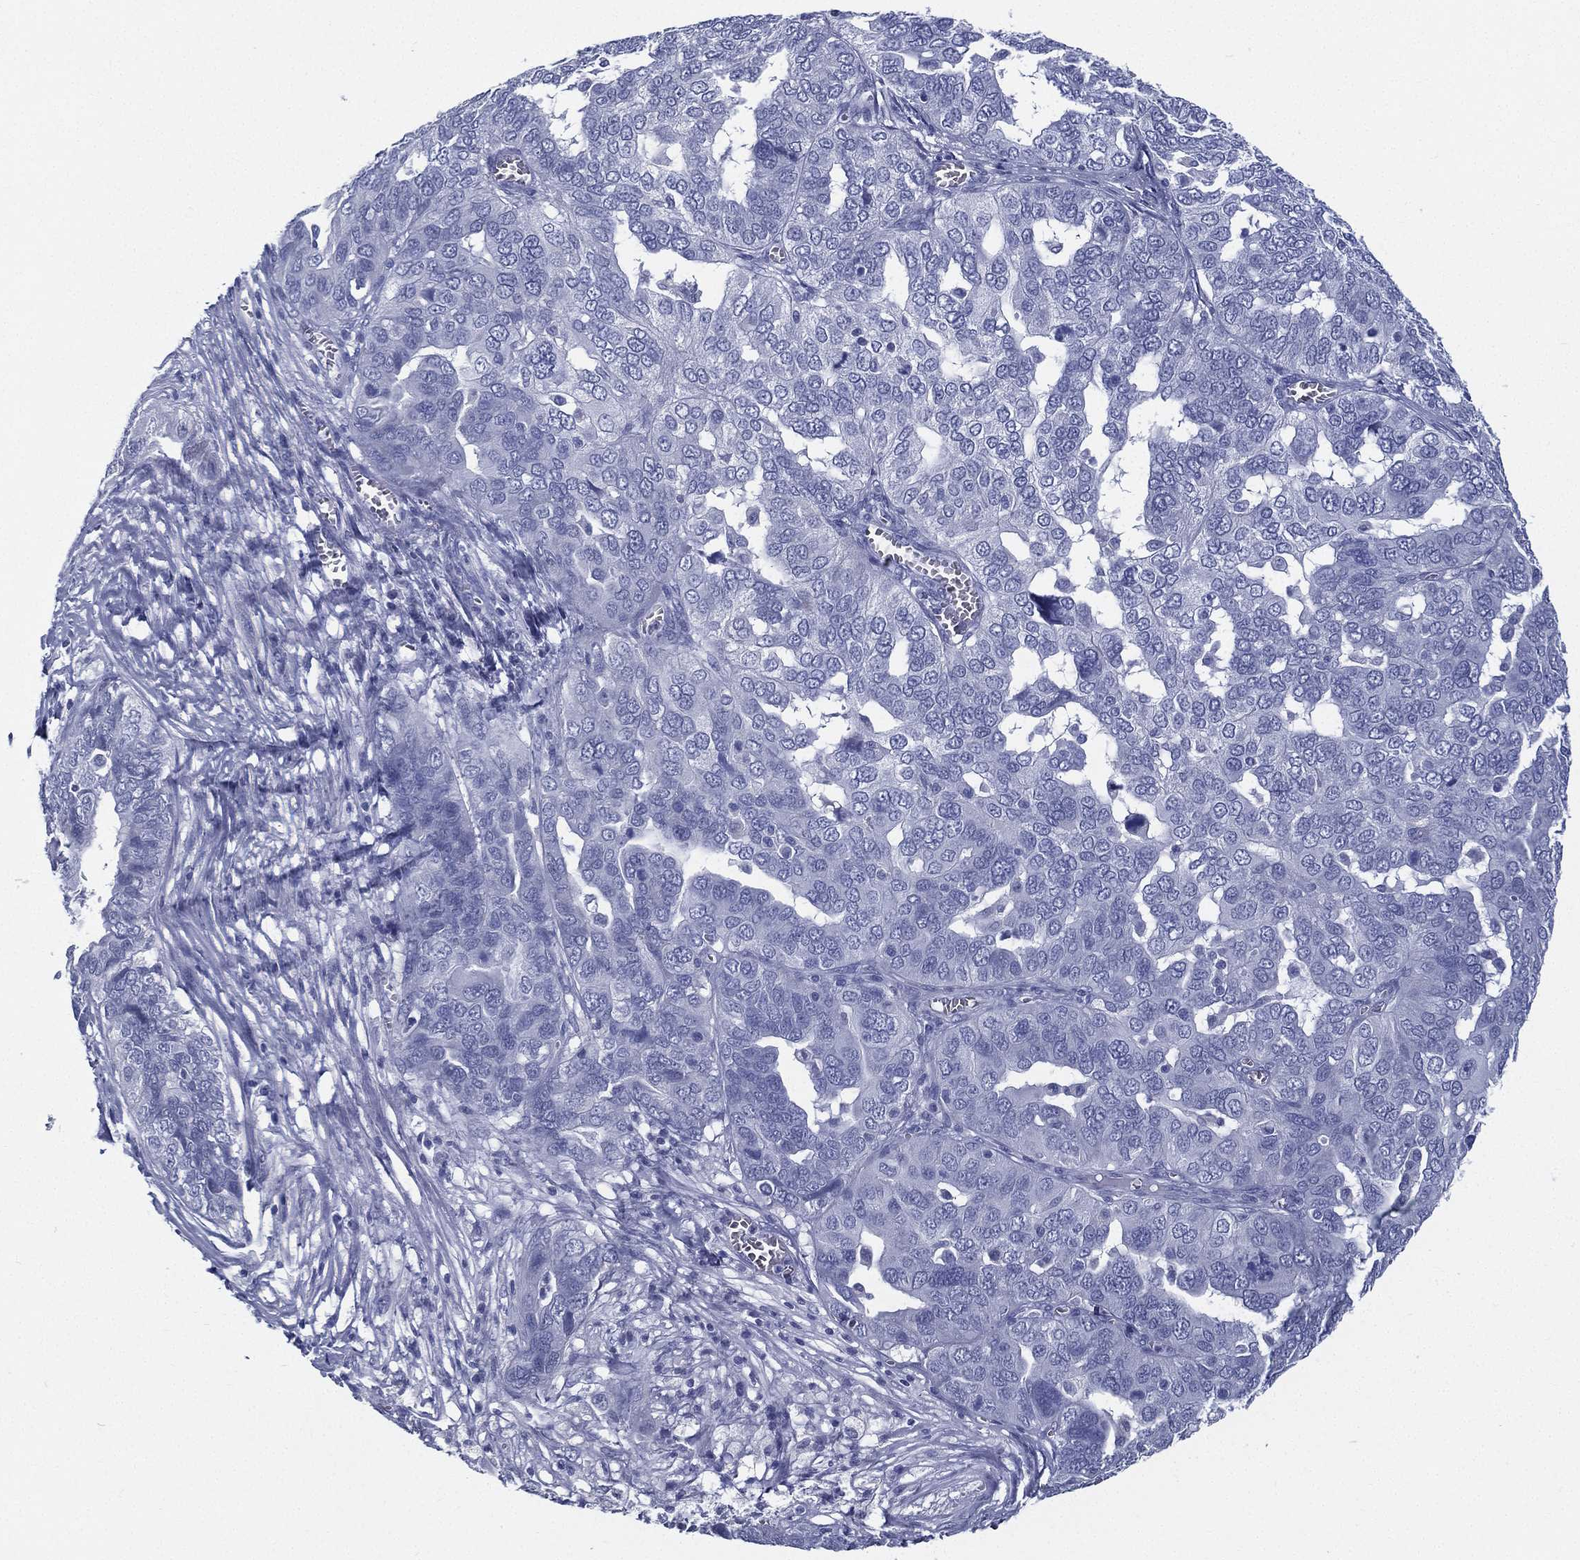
{"staining": {"intensity": "negative", "quantity": "none", "location": "none"}, "tissue": "ovarian cancer", "cell_type": "Tumor cells", "image_type": "cancer", "snomed": [{"axis": "morphology", "description": "Carcinoma, endometroid"}, {"axis": "topography", "description": "Soft tissue"}, {"axis": "topography", "description": "Ovary"}], "caption": "An immunohistochemistry (IHC) histopathology image of ovarian endometroid carcinoma is shown. There is no staining in tumor cells of ovarian endometroid carcinoma.", "gene": "RSPH4A", "patient": {"sex": "female", "age": 52}}